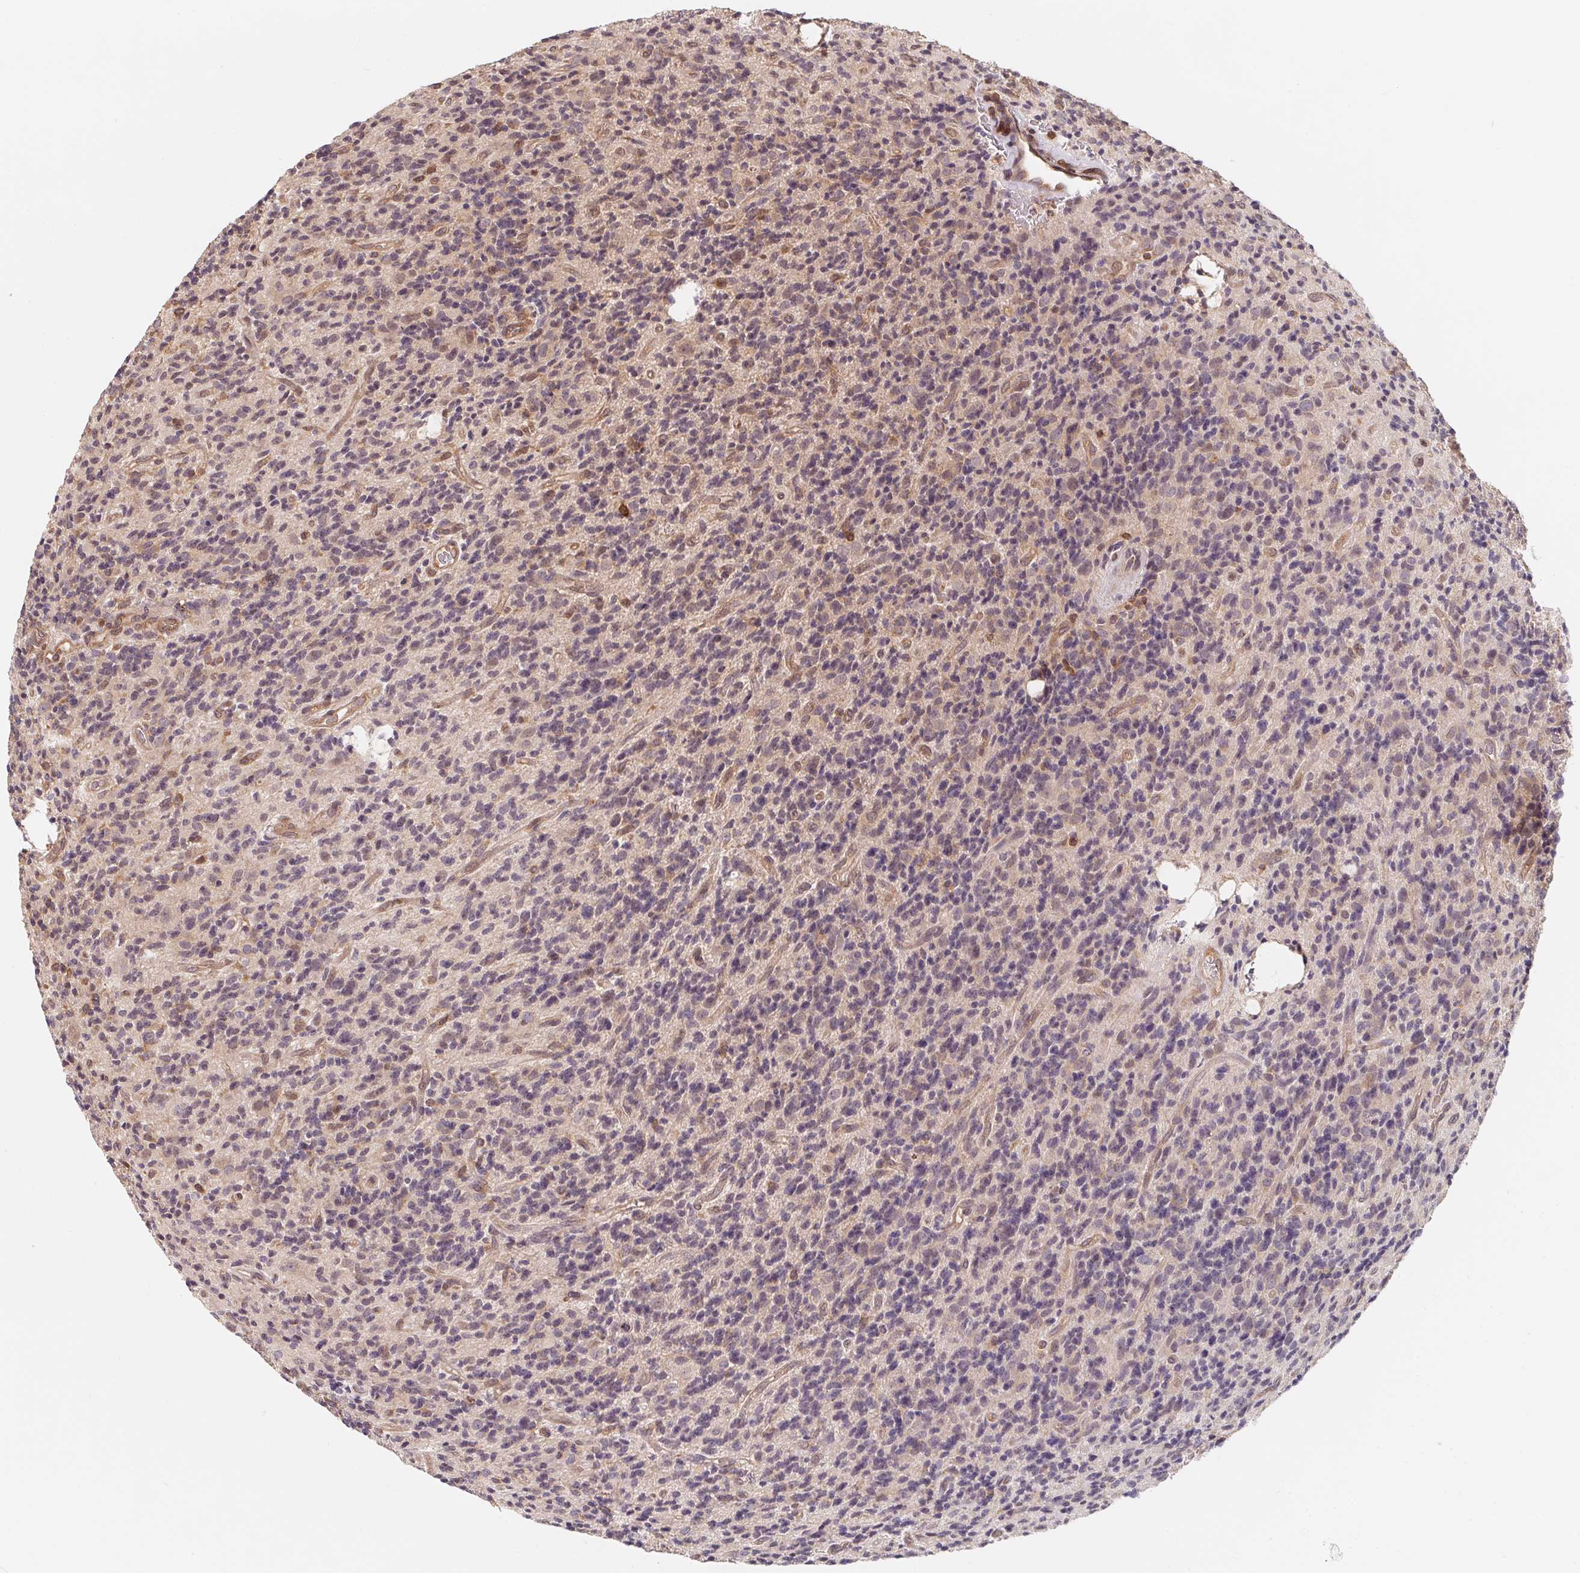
{"staining": {"intensity": "negative", "quantity": "none", "location": "none"}, "tissue": "glioma", "cell_type": "Tumor cells", "image_type": "cancer", "snomed": [{"axis": "morphology", "description": "Glioma, malignant, High grade"}, {"axis": "topography", "description": "Brain"}], "caption": "High power microscopy image of an immunohistochemistry (IHC) photomicrograph of high-grade glioma (malignant), revealing no significant expression in tumor cells.", "gene": "ANKRD13A", "patient": {"sex": "male", "age": 76}}